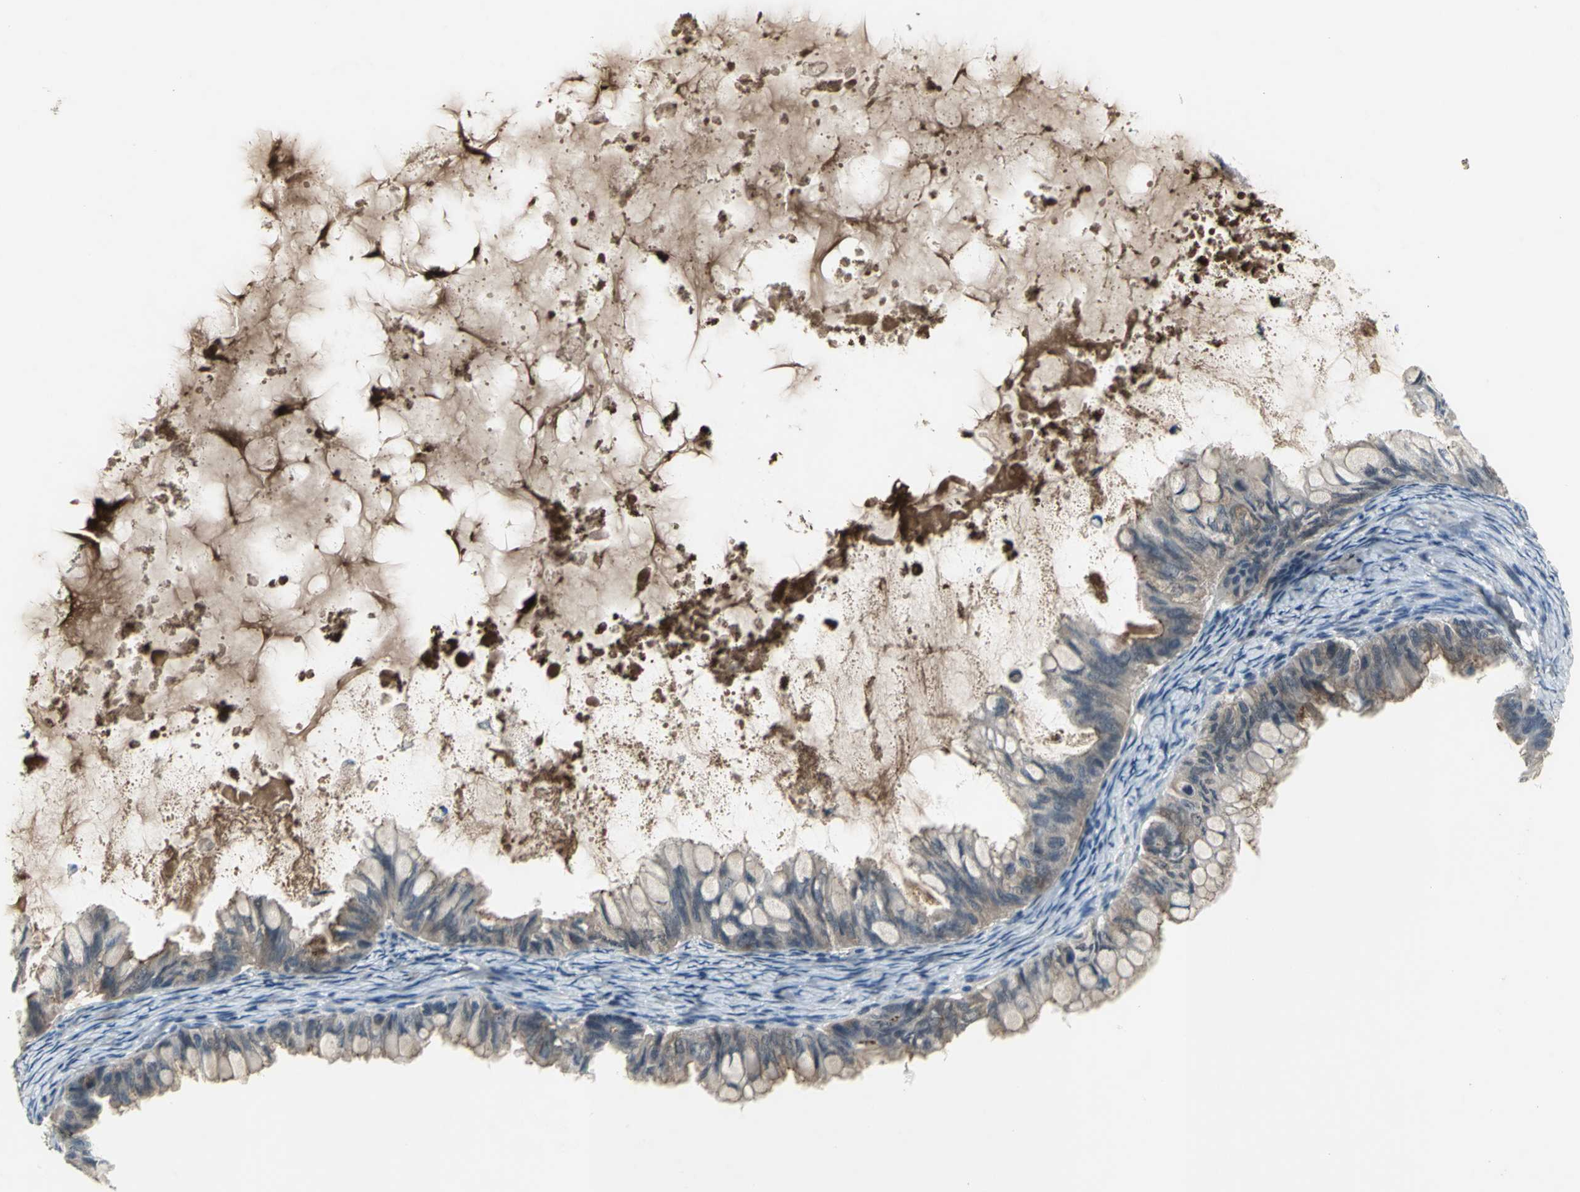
{"staining": {"intensity": "weak", "quantity": ">75%", "location": "cytoplasmic/membranous"}, "tissue": "ovarian cancer", "cell_type": "Tumor cells", "image_type": "cancer", "snomed": [{"axis": "morphology", "description": "Cystadenocarcinoma, mucinous, NOS"}, {"axis": "topography", "description": "Ovary"}], "caption": "IHC staining of ovarian mucinous cystadenocarcinoma, which demonstrates low levels of weak cytoplasmic/membranous expression in about >75% of tumor cells indicating weak cytoplasmic/membranous protein expression. The staining was performed using DAB (brown) for protein detection and nuclei were counterstained in hematoxylin (blue).", "gene": "KEAP1", "patient": {"sex": "female", "age": 80}}